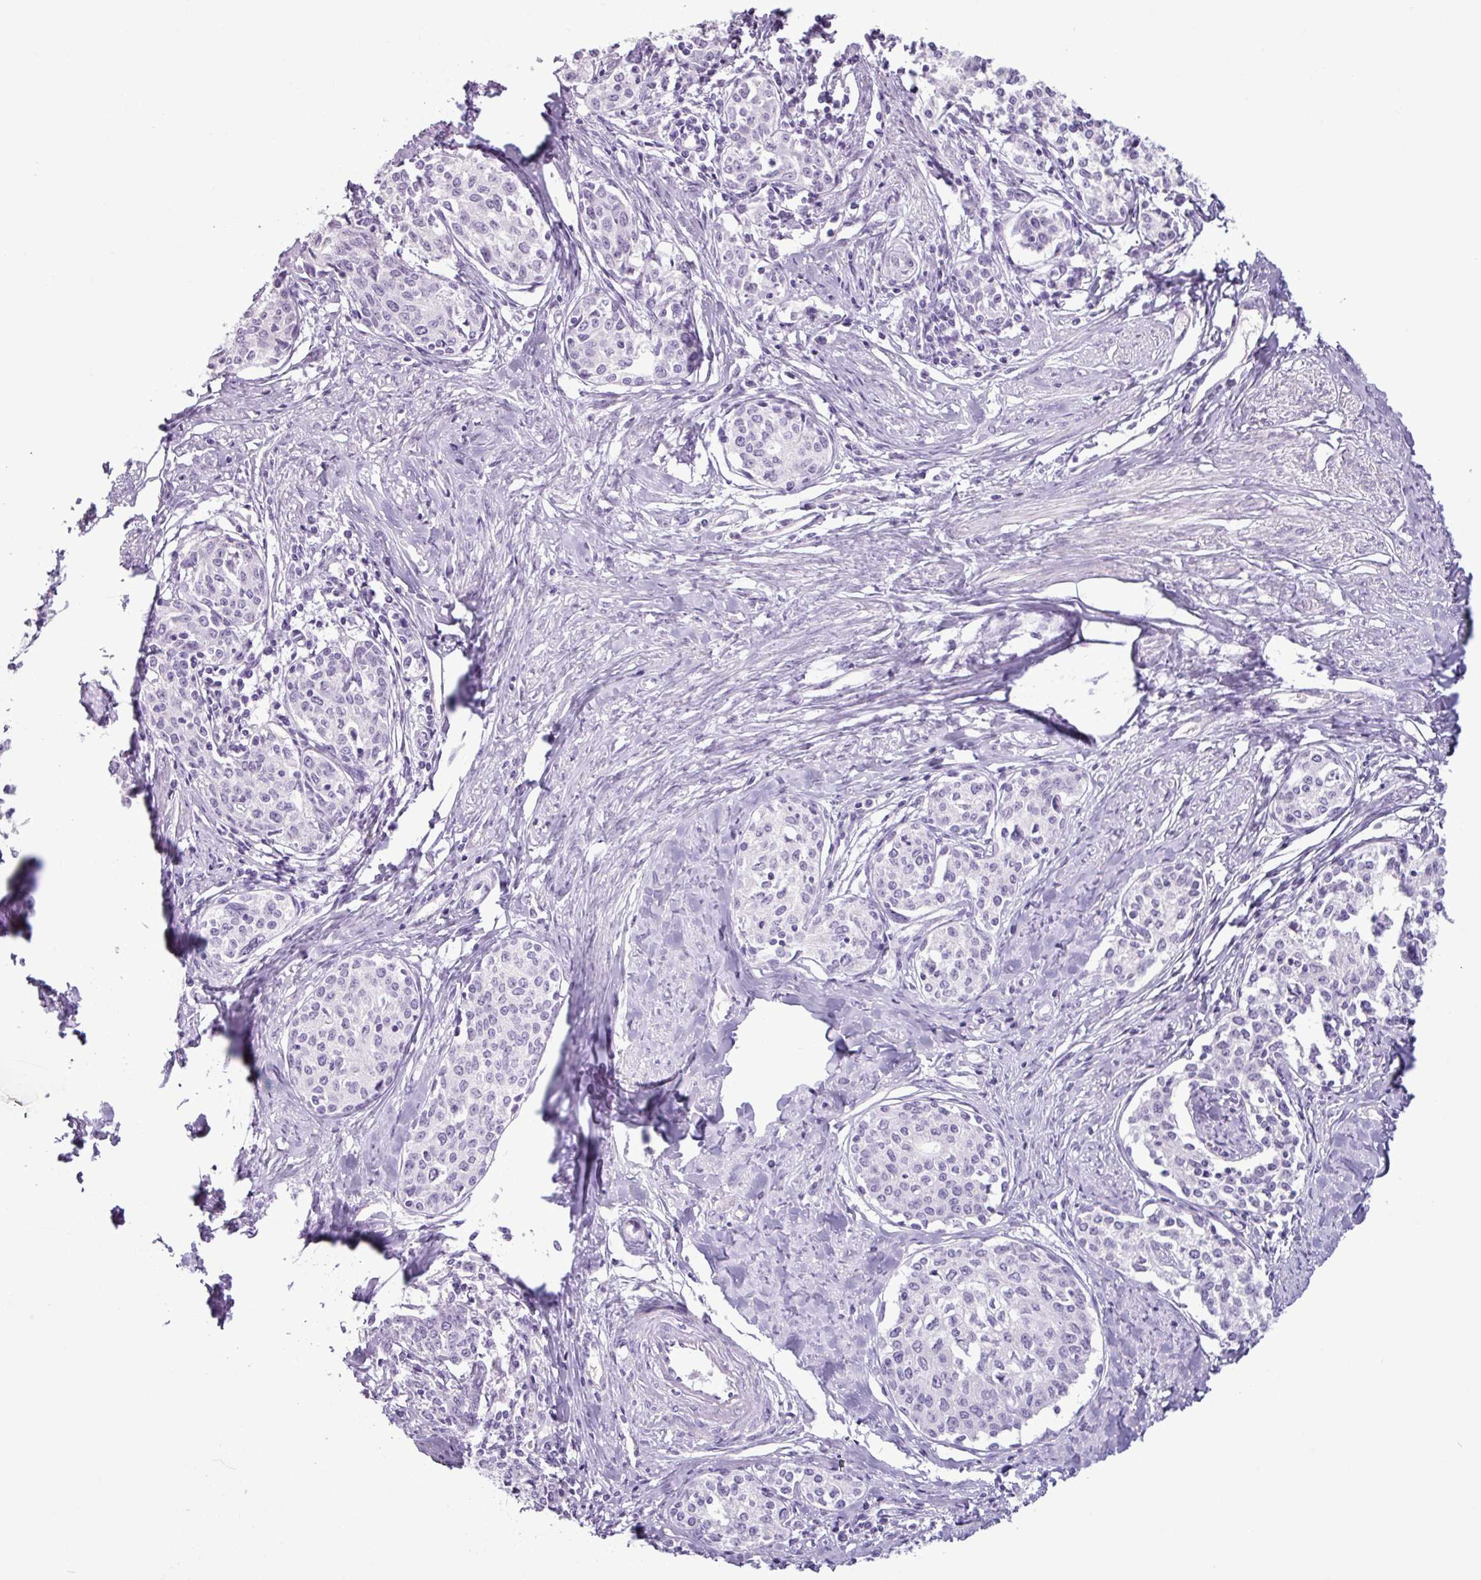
{"staining": {"intensity": "negative", "quantity": "none", "location": "none"}, "tissue": "cervical cancer", "cell_type": "Tumor cells", "image_type": "cancer", "snomed": [{"axis": "morphology", "description": "Squamous cell carcinoma, NOS"}, {"axis": "morphology", "description": "Adenocarcinoma, NOS"}, {"axis": "topography", "description": "Cervix"}], "caption": "This photomicrograph is of cervical cancer stained with IHC to label a protein in brown with the nuclei are counter-stained blue. There is no staining in tumor cells.", "gene": "SCT", "patient": {"sex": "female", "age": 52}}